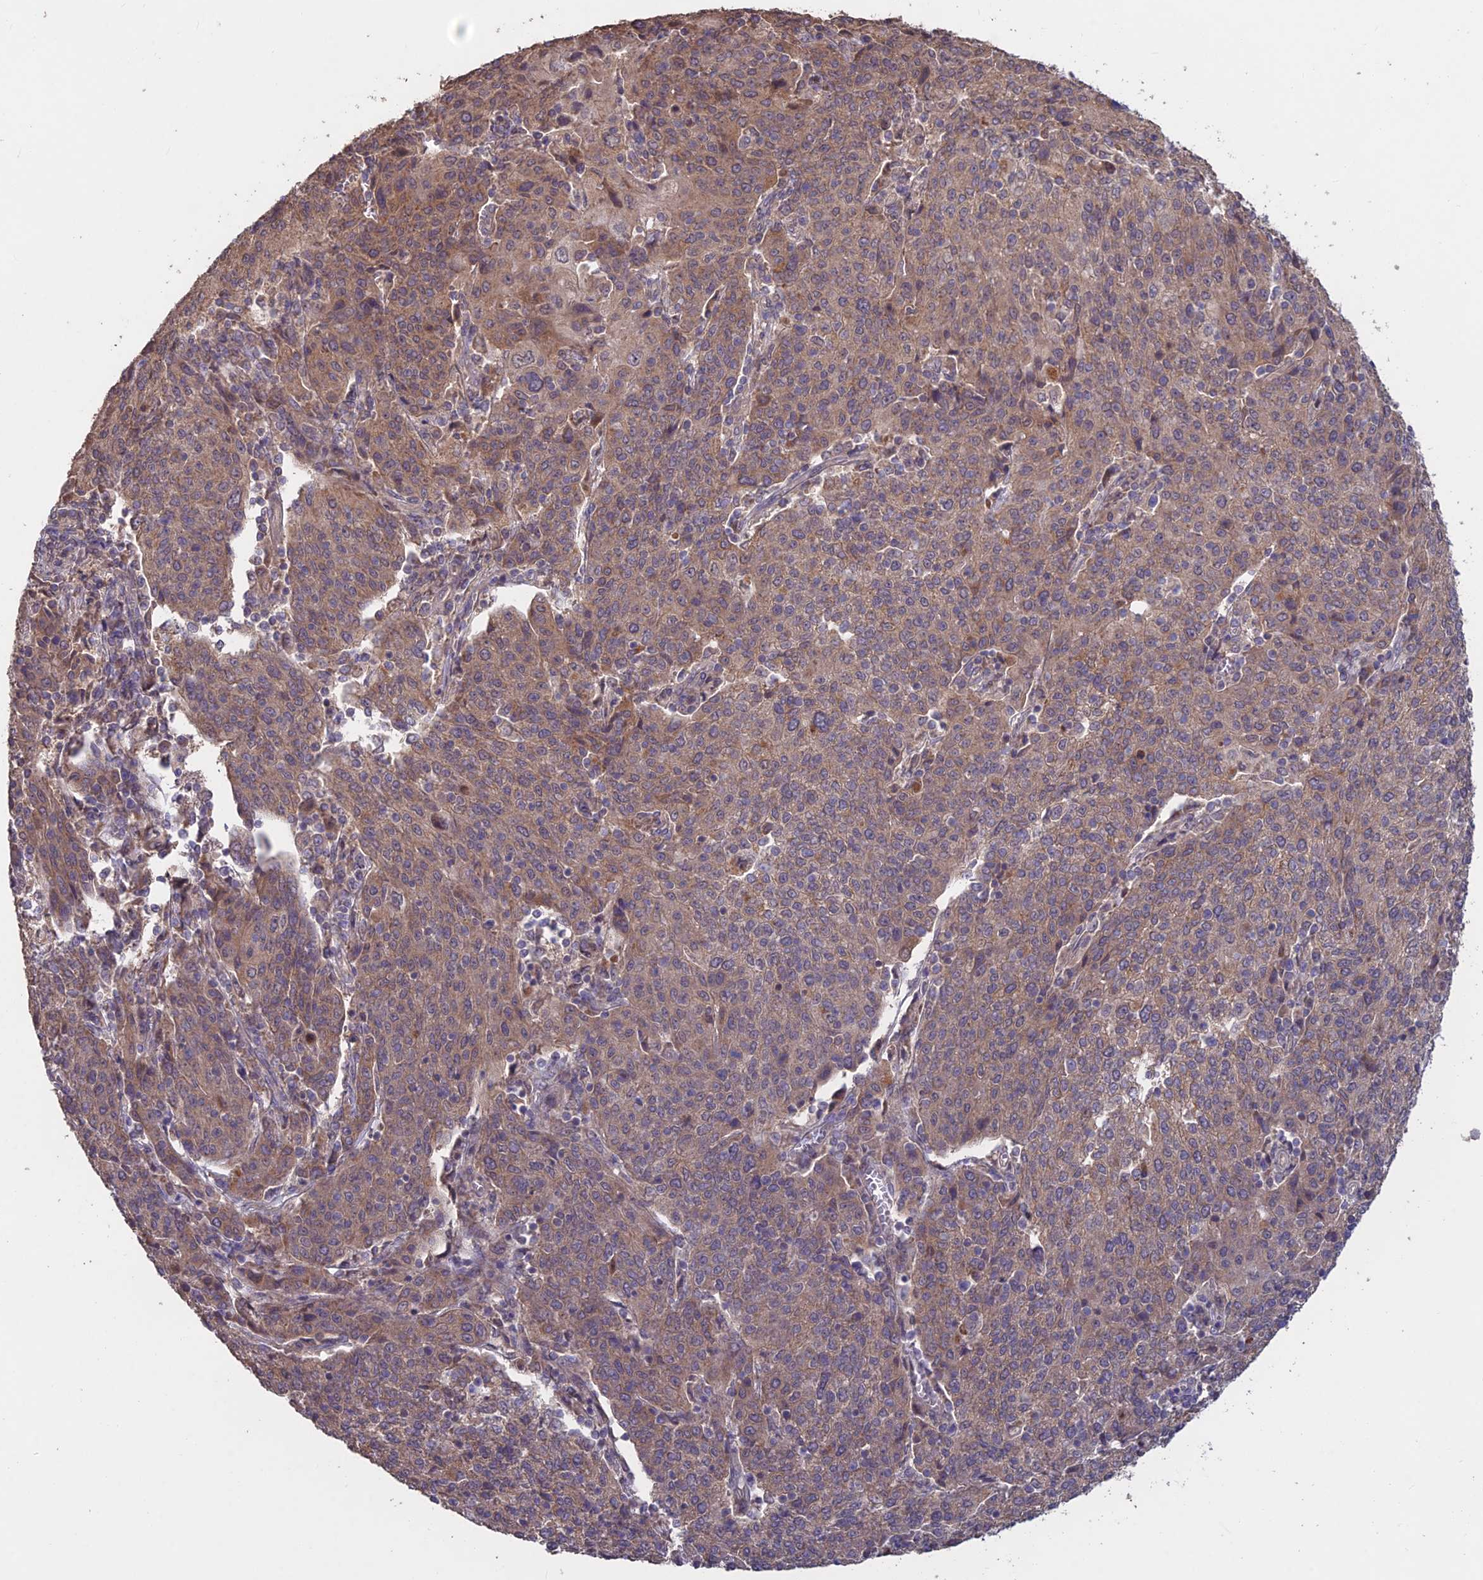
{"staining": {"intensity": "moderate", "quantity": ">75%", "location": "cytoplasmic/membranous"}, "tissue": "cervical cancer", "cell_type": "Tumor cells", "image_type": "cancer", "snomed": [{"axis": "morphology", "description": "Squamous cell carcinoma, NOS"}, {"axis": "topography", "description": "Cervix"}], "caption": "Brown immunohistochemical staining in human cervical cancer exhibits moderate cytoplasmic/membranous staining in about >75% of tumor cells.", "gene": "SHISA5", "patient": {"sex": "female", "age": 67}}